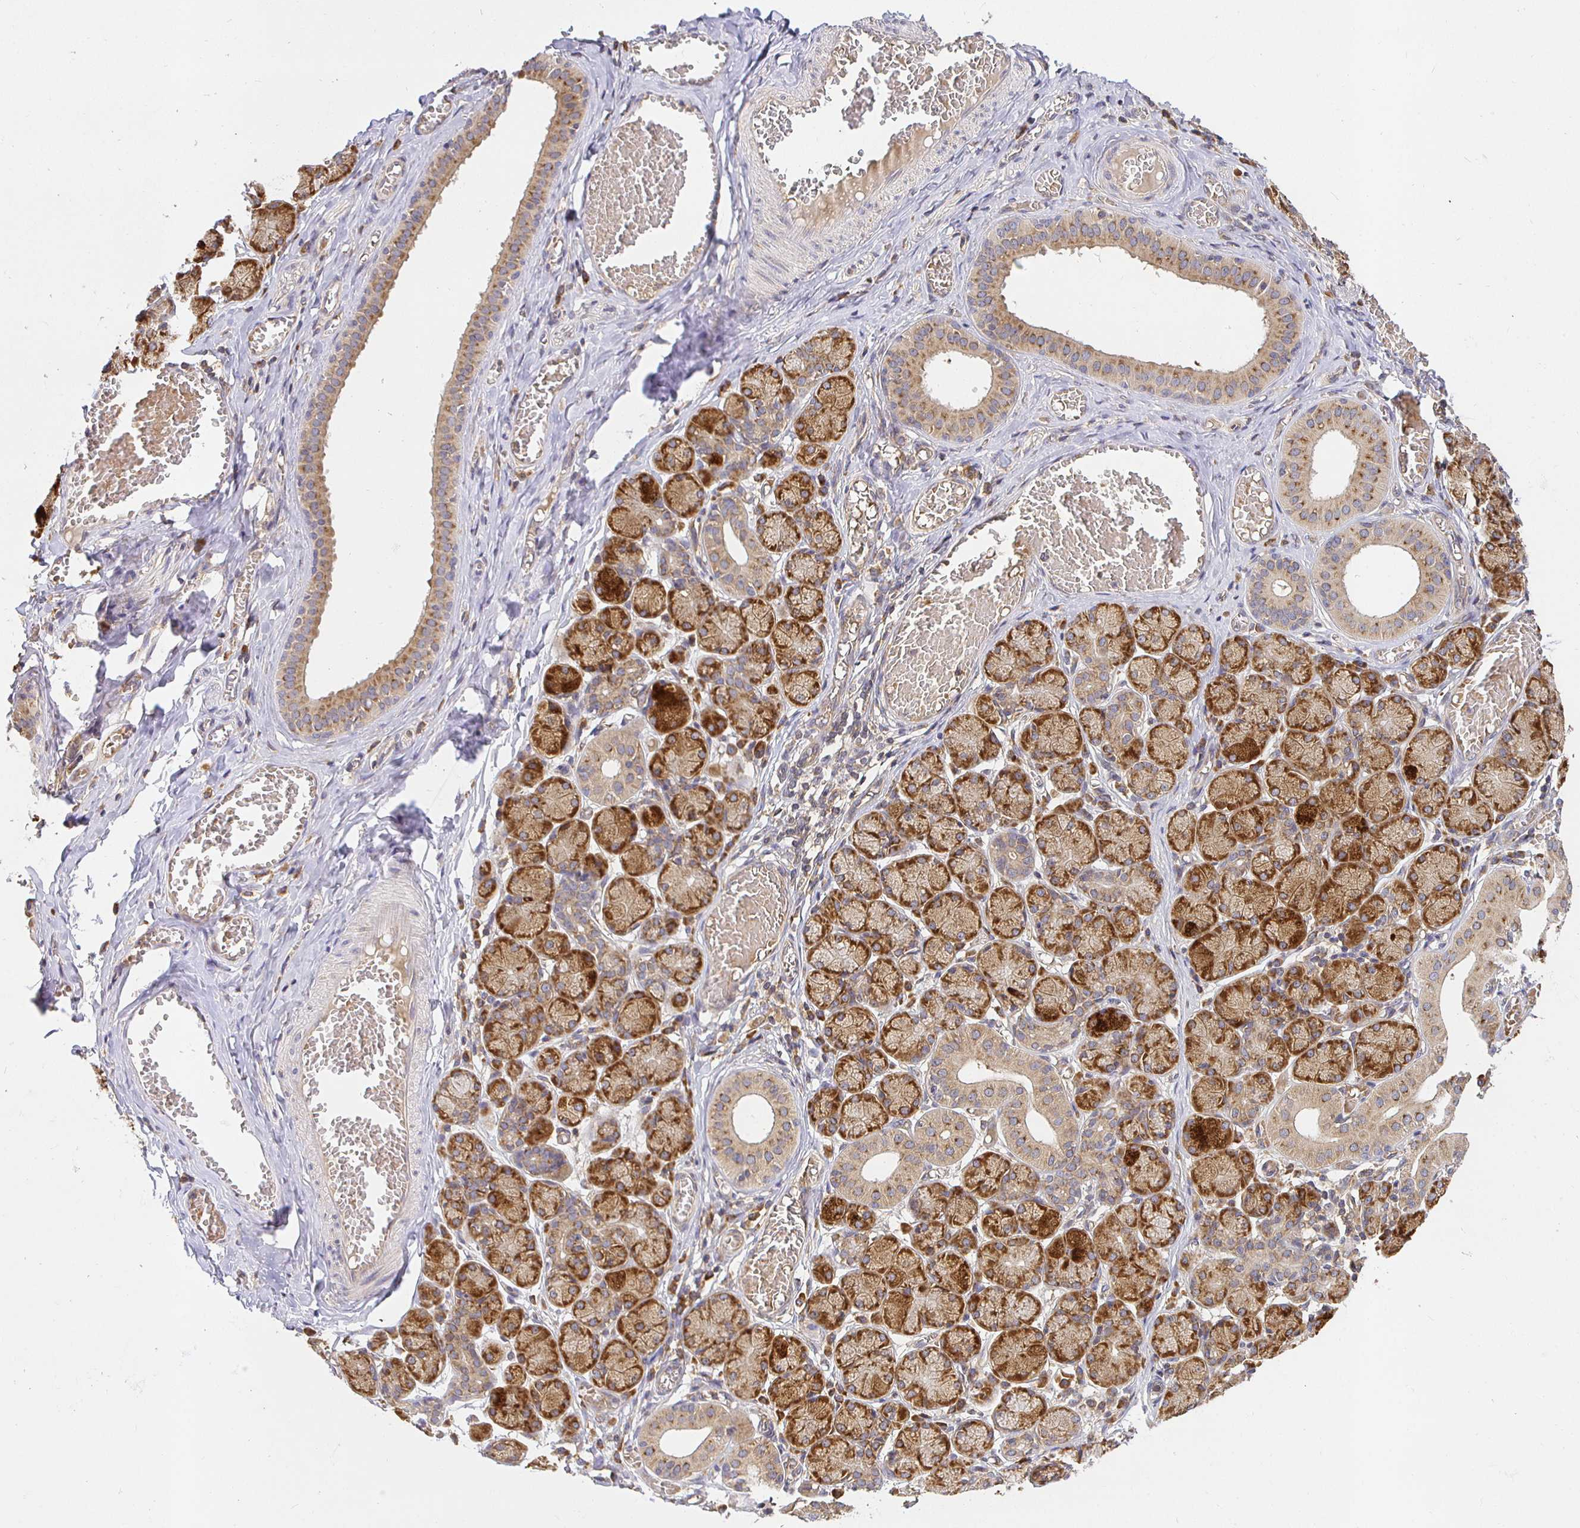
{"staining": {"intensity": "strong", "quantity": ">75%", "location": "cytoplasmic/membranous"}, "tissue": "salivary gland", "cell_type": "Glandular cells", "image_type": "normal", "snomed": [{"axis": "morphology", "description": "Normal tissue, NOS"}, {"axis": "topography", "description": "Salivary gland"}], "caption": "Normal salivary gland reveals strong cytoplasmic/membranous staining in about >75% of glandular cells, visualized by immunohistochemistry.", "gene": "IRAK1", "patient": {"sex": "female", "age": 24}}